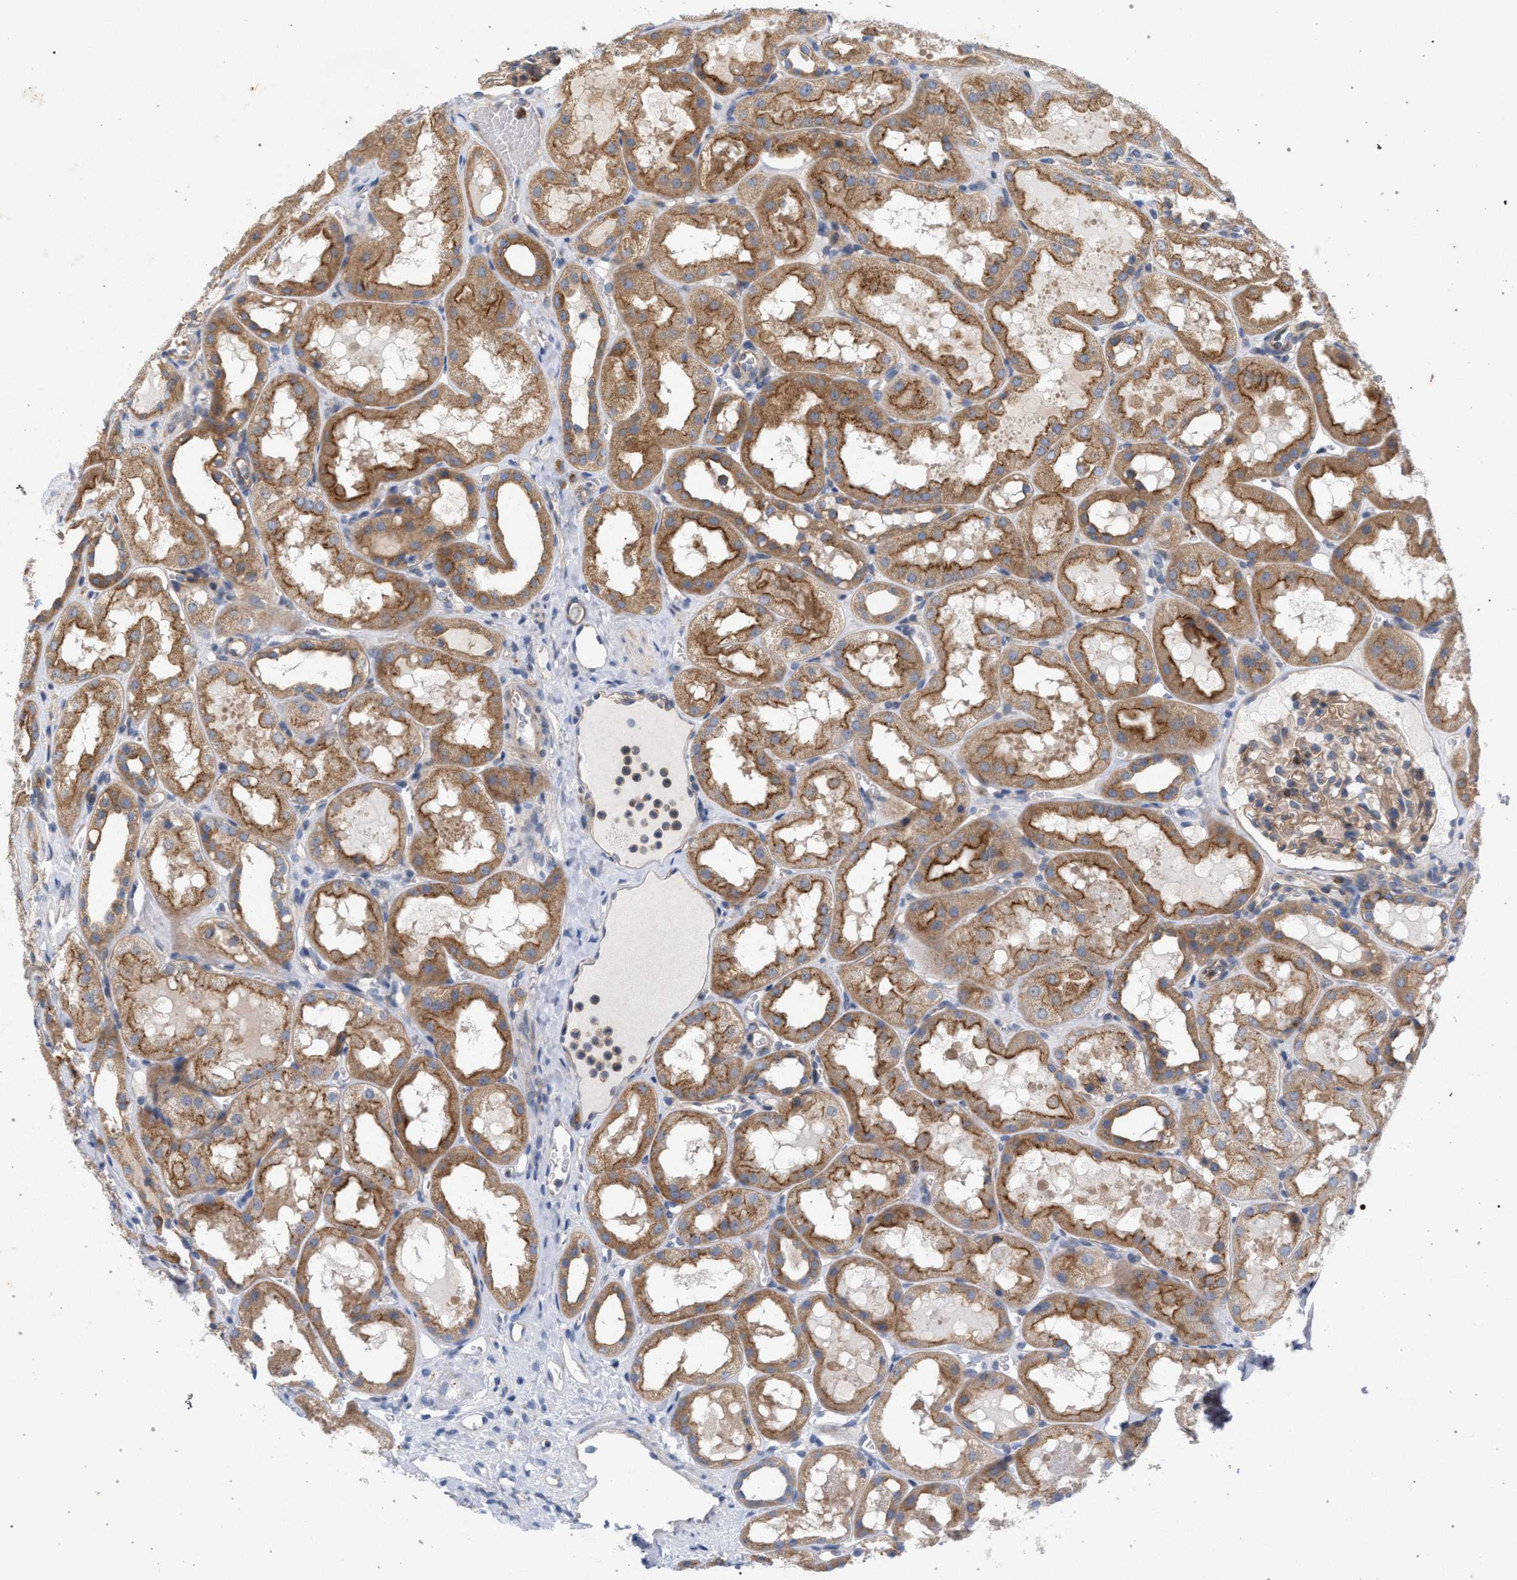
{"staining": {"intensity": "weak", "quantity": ">75%", "location": "cytoplasmic/membranous"}, "tissue": "kidney", "cell_type": "Cells in glomeruli", "image_type": "normal", "snomed": [{"axis": "morphology", "description": "Normal tissue, NOS"}, {"axis": "topography", "description": "Kidney"}, {"axis": "topography", "description": "Urinary bladder"}], "caption": "Kidney stained with DAB (3,3'-diaminobenzidine) immunohistochemistry reveals low levels of weak cytoplasmic/membranous positivity in approximately >75% of cells in glomeruli.", "gene": "MAMDC2", "patient": {"sex": "male", "age": 16}}